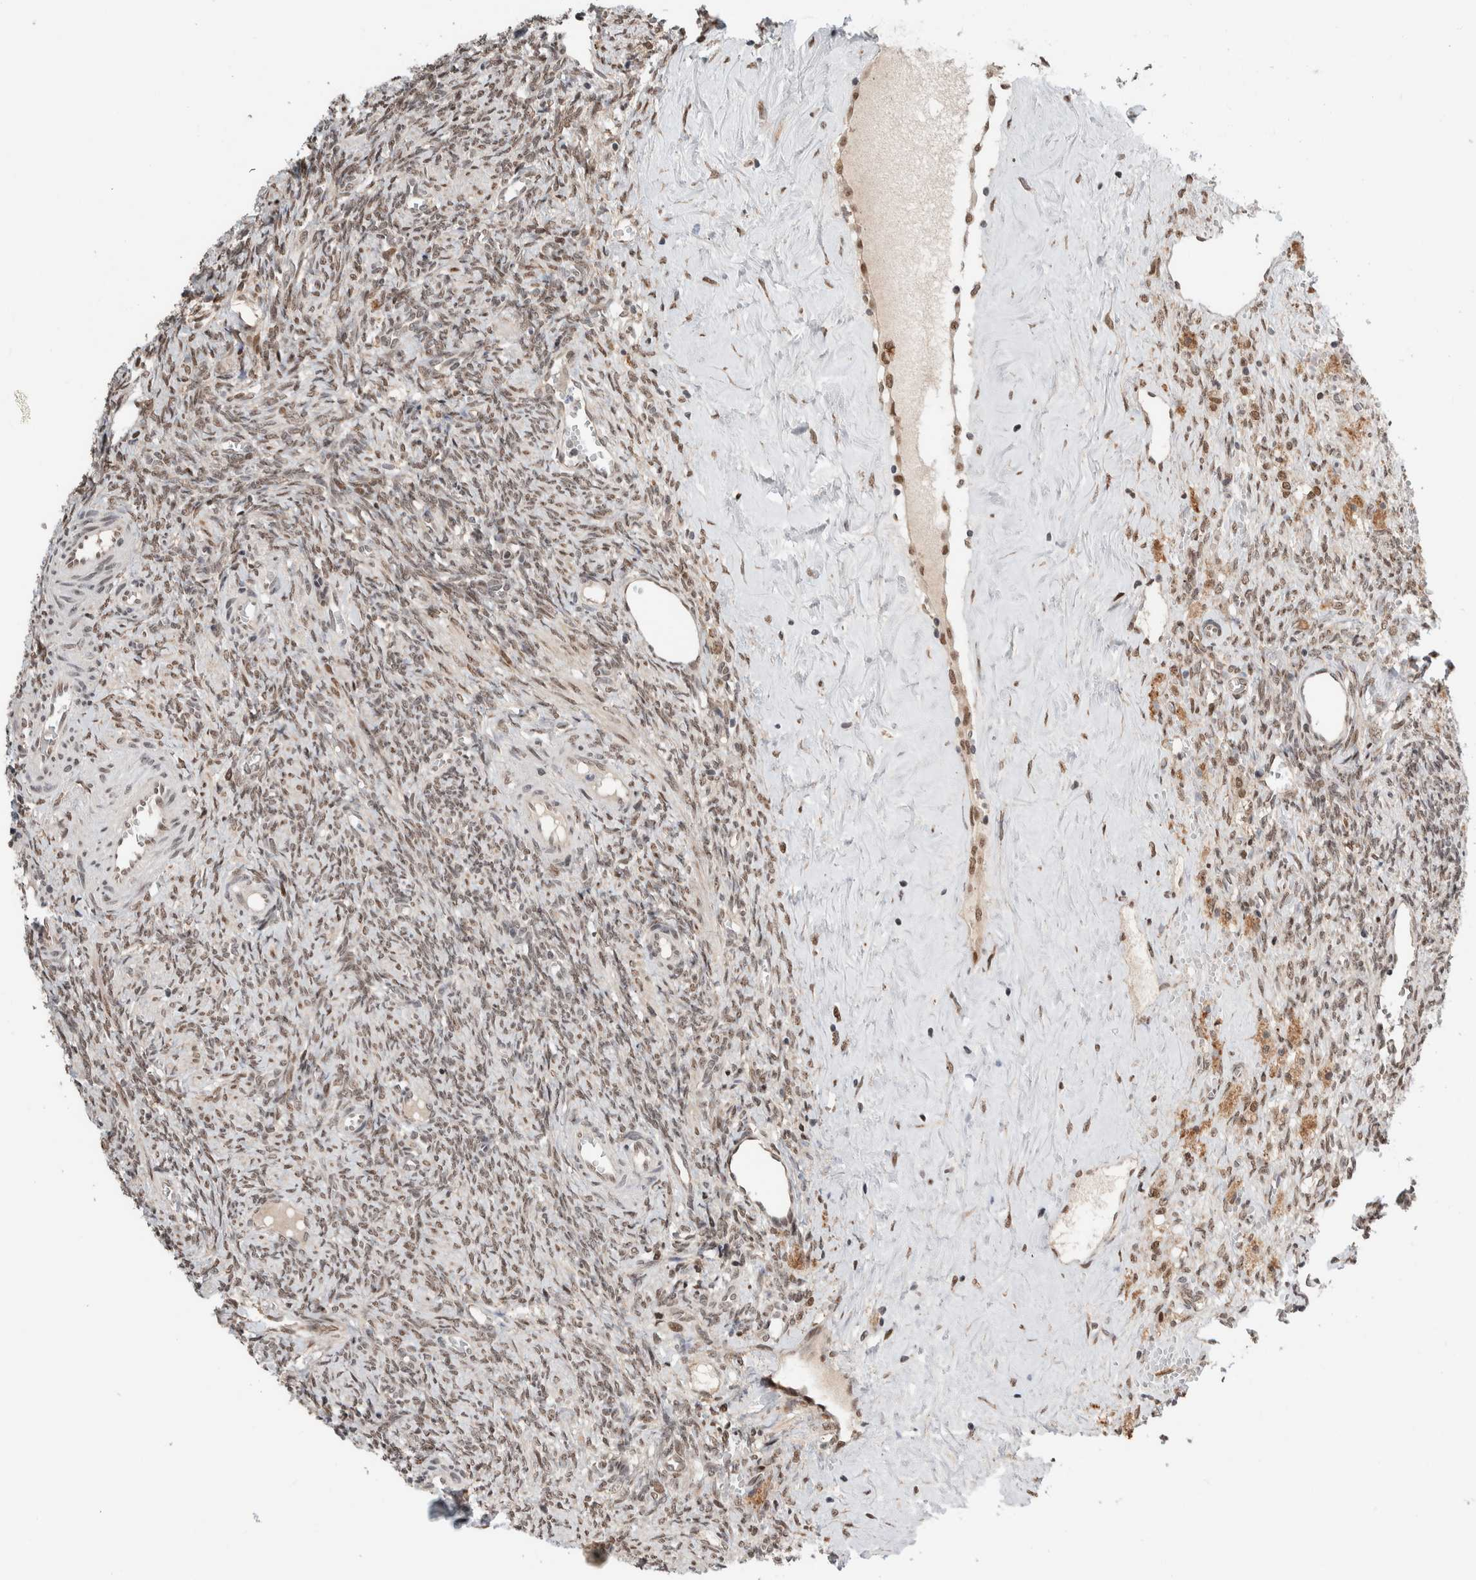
{"staining": {"intensity": "moderate", "quantity": ">75%", "location": "nuclear"}, "tissue": "ovary", "cell_type": "Ovarian stroma cells", "image_type": "normal", "snomed": [{"axis": "morphology", "description": "Normal tissue, NOS"}, {"axis": "topography", "description": "Ovary"}], "caption": "Ovary stained with a brown dye shows moderate nuclear positive staining in approximately >75% of ovarian stroma cells.", "gene": "TNRC18", "patient": {"sex": "female", "age": 41}}